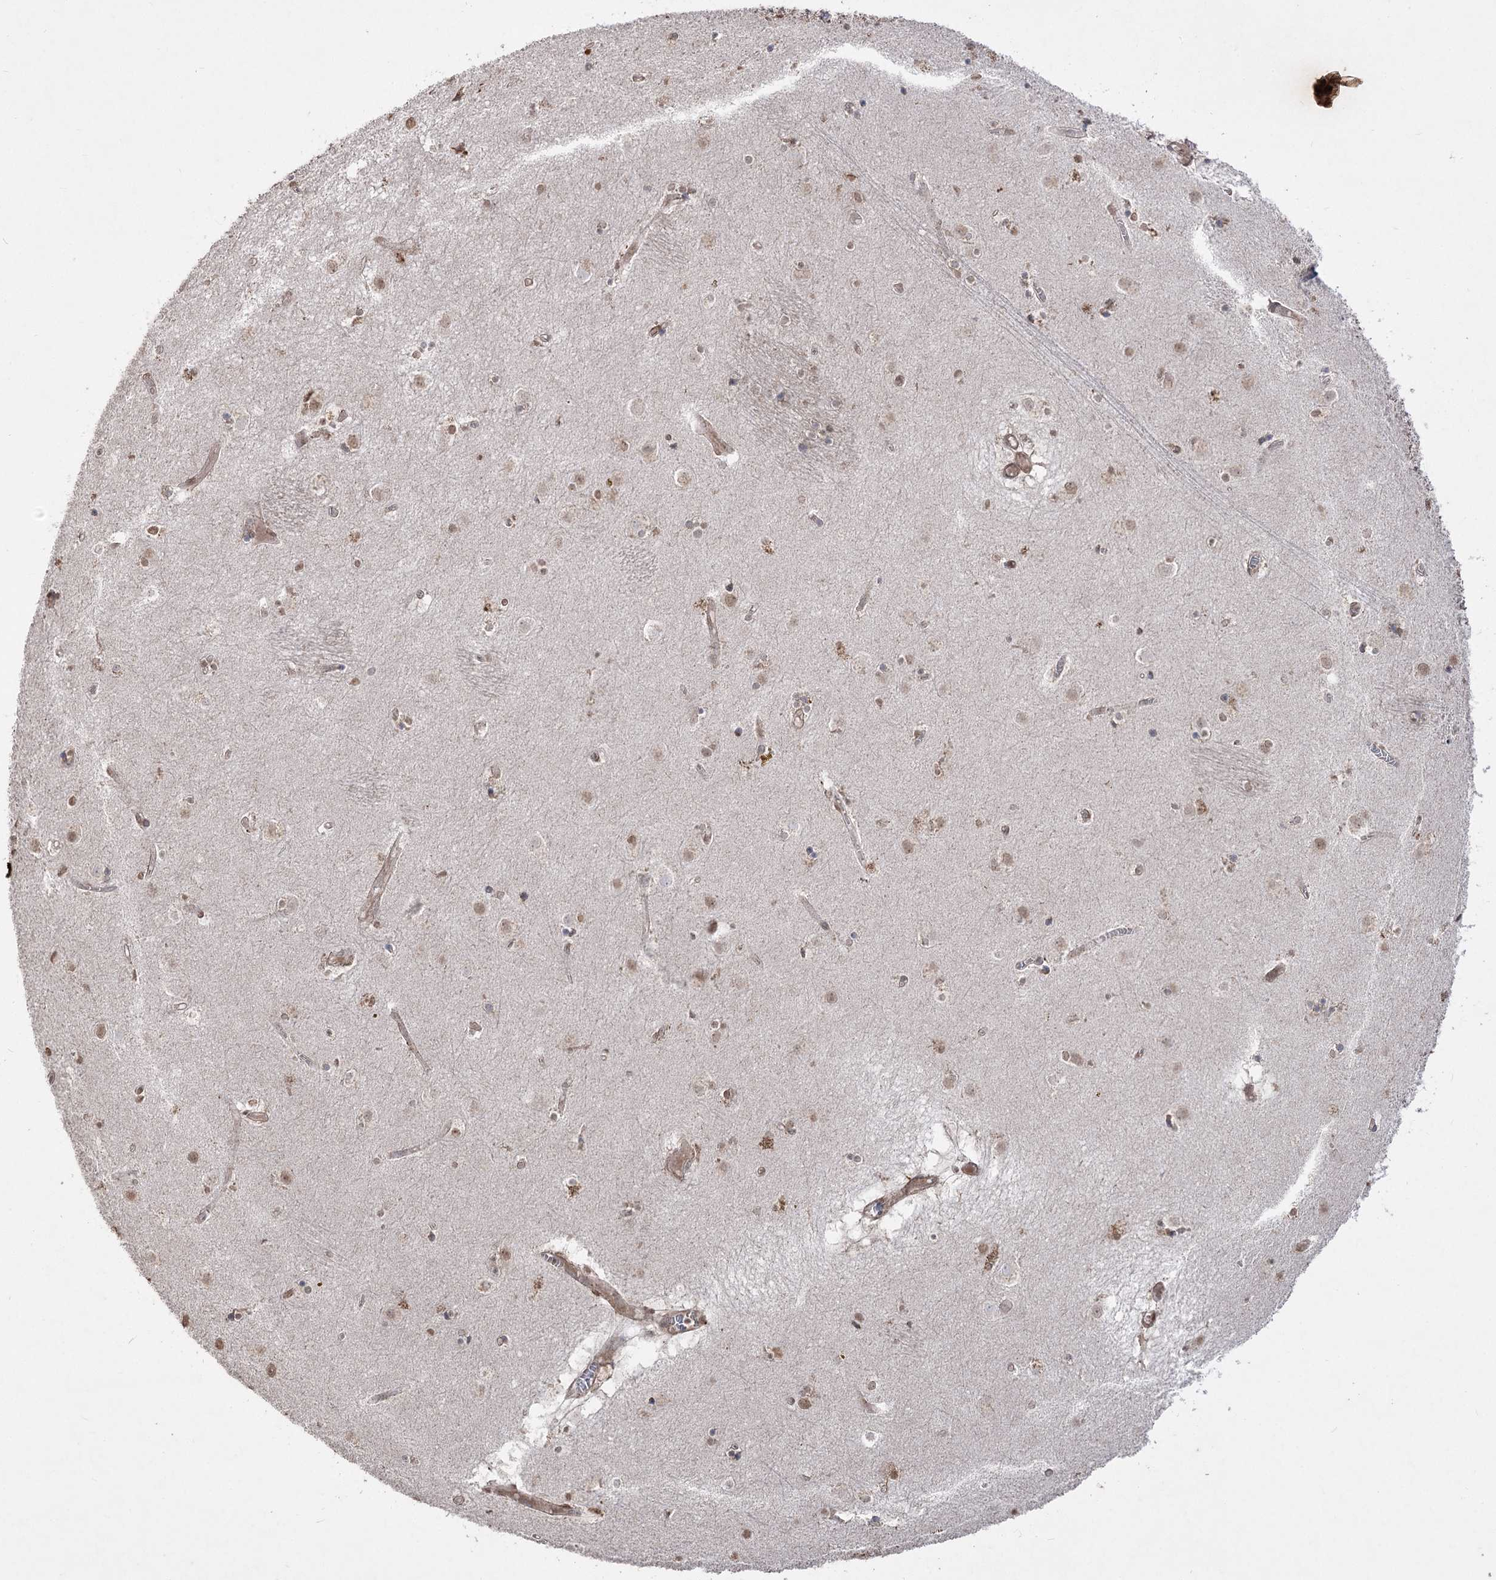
{"staining": {"intensity": "weak", "quantity": ">75%", "location": "cytoplasmic/membranous"}, "tissue": "caudate", "cell_type": "Glial cells", "image_type": "normal", "snomed": [{"axis": "morphology", "description": "Normal tissue, NOS"}, {"axis": "topography", "description": "Lateral ventricle wall"}], "caption": "Weak cytoplasmic/membranous protein staining is identified in about >75% of glial cells in caudate.", "gene": "ZSCAN23", "patient": {"sex": "male", "age": 70}}